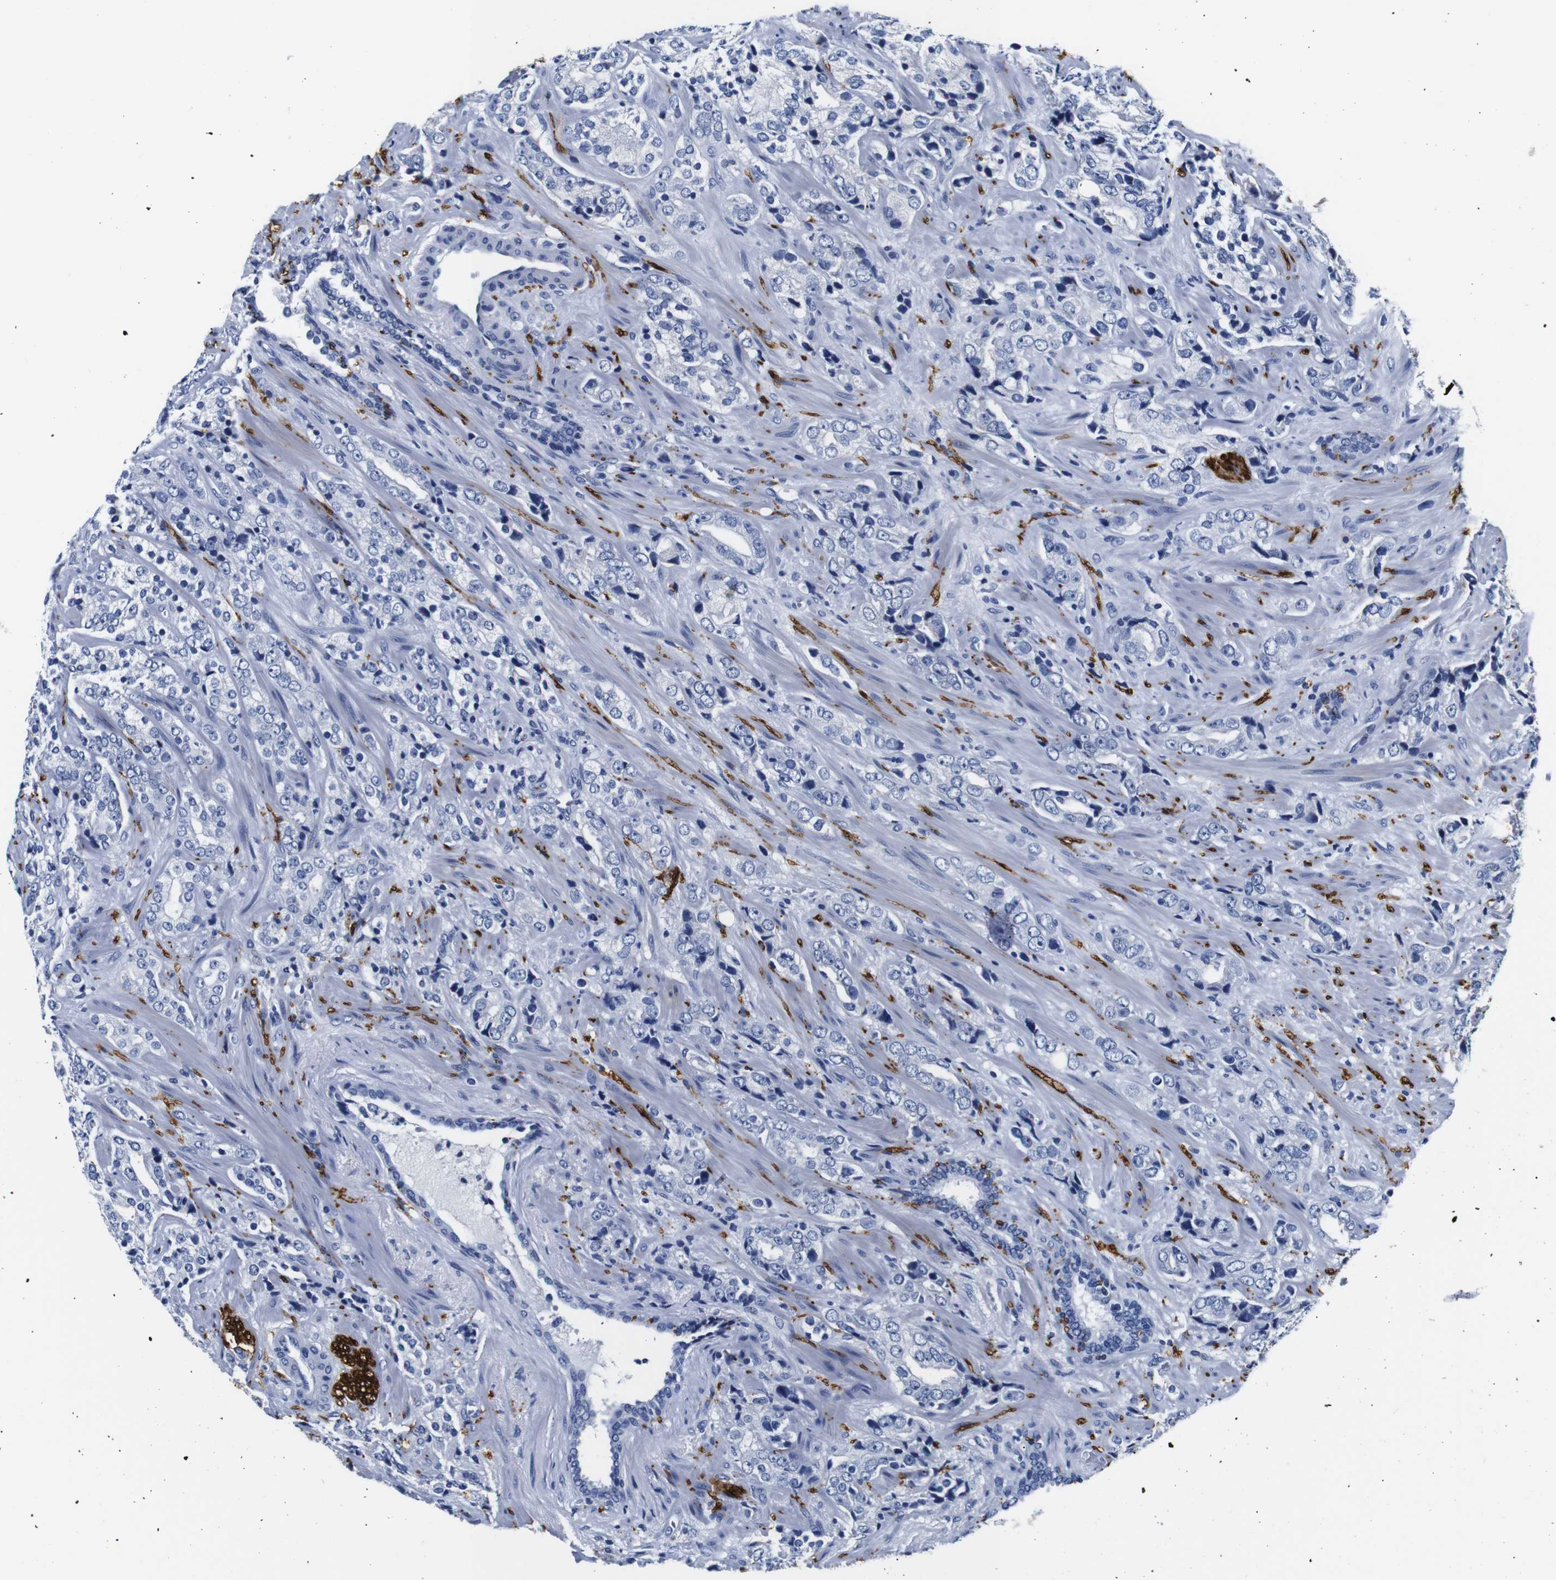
{"staining": {"intensity": "negative", "quantity": "none", "location": "none"}, "tissue": "prostate cancer", "cell_type": "Tumor cells", "image_type": "cancer", "snomed": [{"axis": "morphology", "description": "Adenocarcinoma, High grade"}, {"axis": "topography", "description": "Prostate"}], "caption": "A high-resolution image shows IHC staining of prostate cancer (high-grade adenocarcinoma), which shows no significant staining in tumor cells. (DAB (3,3'-diaminobenzidine) IHC, high magnification).", "gene": "GAP43", "patient": {"sex": "male", "age": 71}}